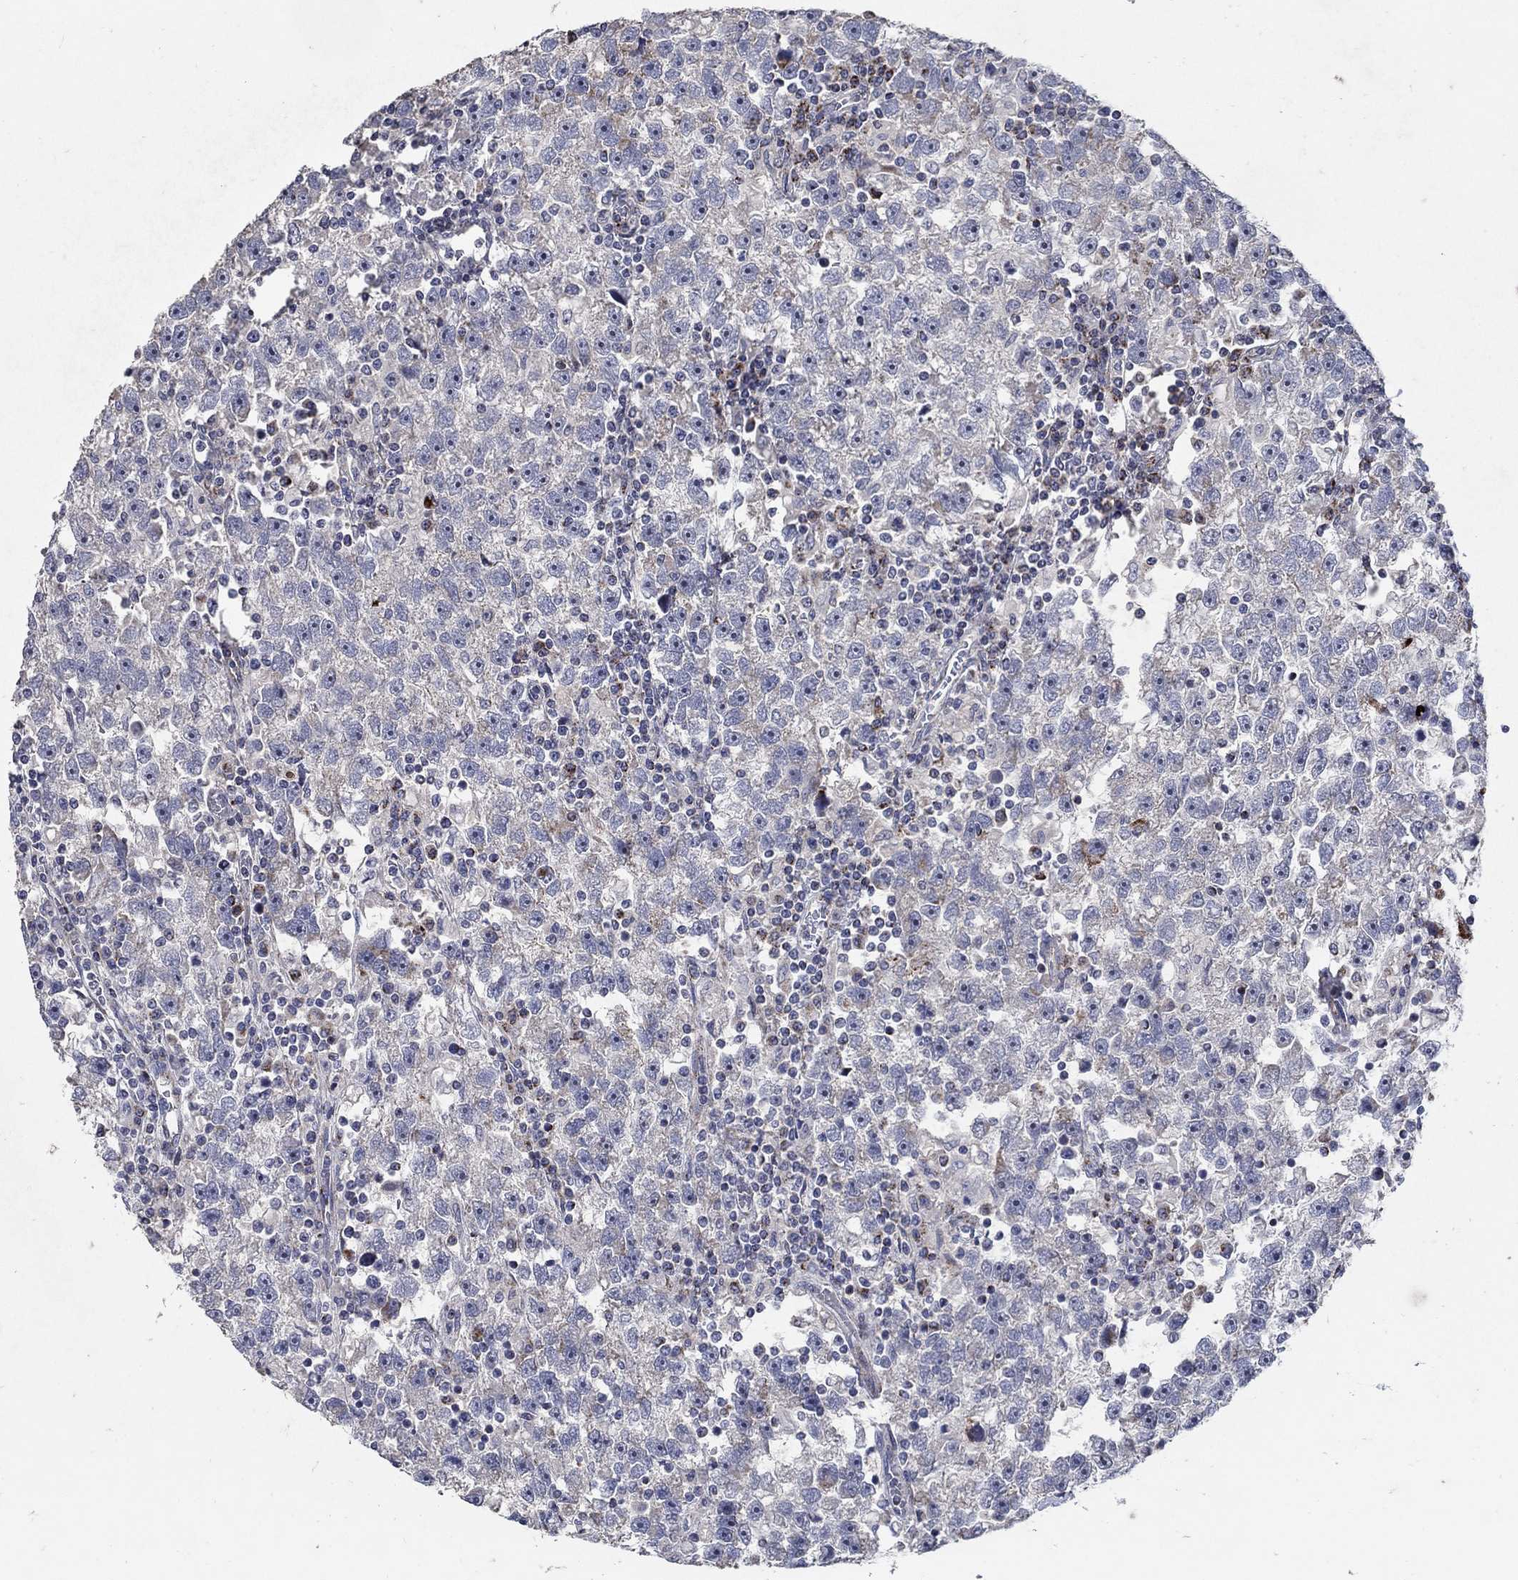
{"staining": {"intensity": "moderate", "quantity": "<25%", "location": "cytoplasmic/membranous"}, "tissue": "testis cancer", "cell_type": "Tumor cells", "image_type": "cancer", "snomed": [{"axis": "morphology", "description": "Seminoma, NOS"}, {"axis": "topography", "description": "Testis"}], "caption": "This photomicrograph reveals seminoma (testis) stained with IHC to label a protein in brown. The cytoplasmic/membranous of tumor cells show moderate positivity for the protein. Nuclei are counter-stained blue.", "gene": "HMX2", "patient": {"sex": "male", "age": 47}}